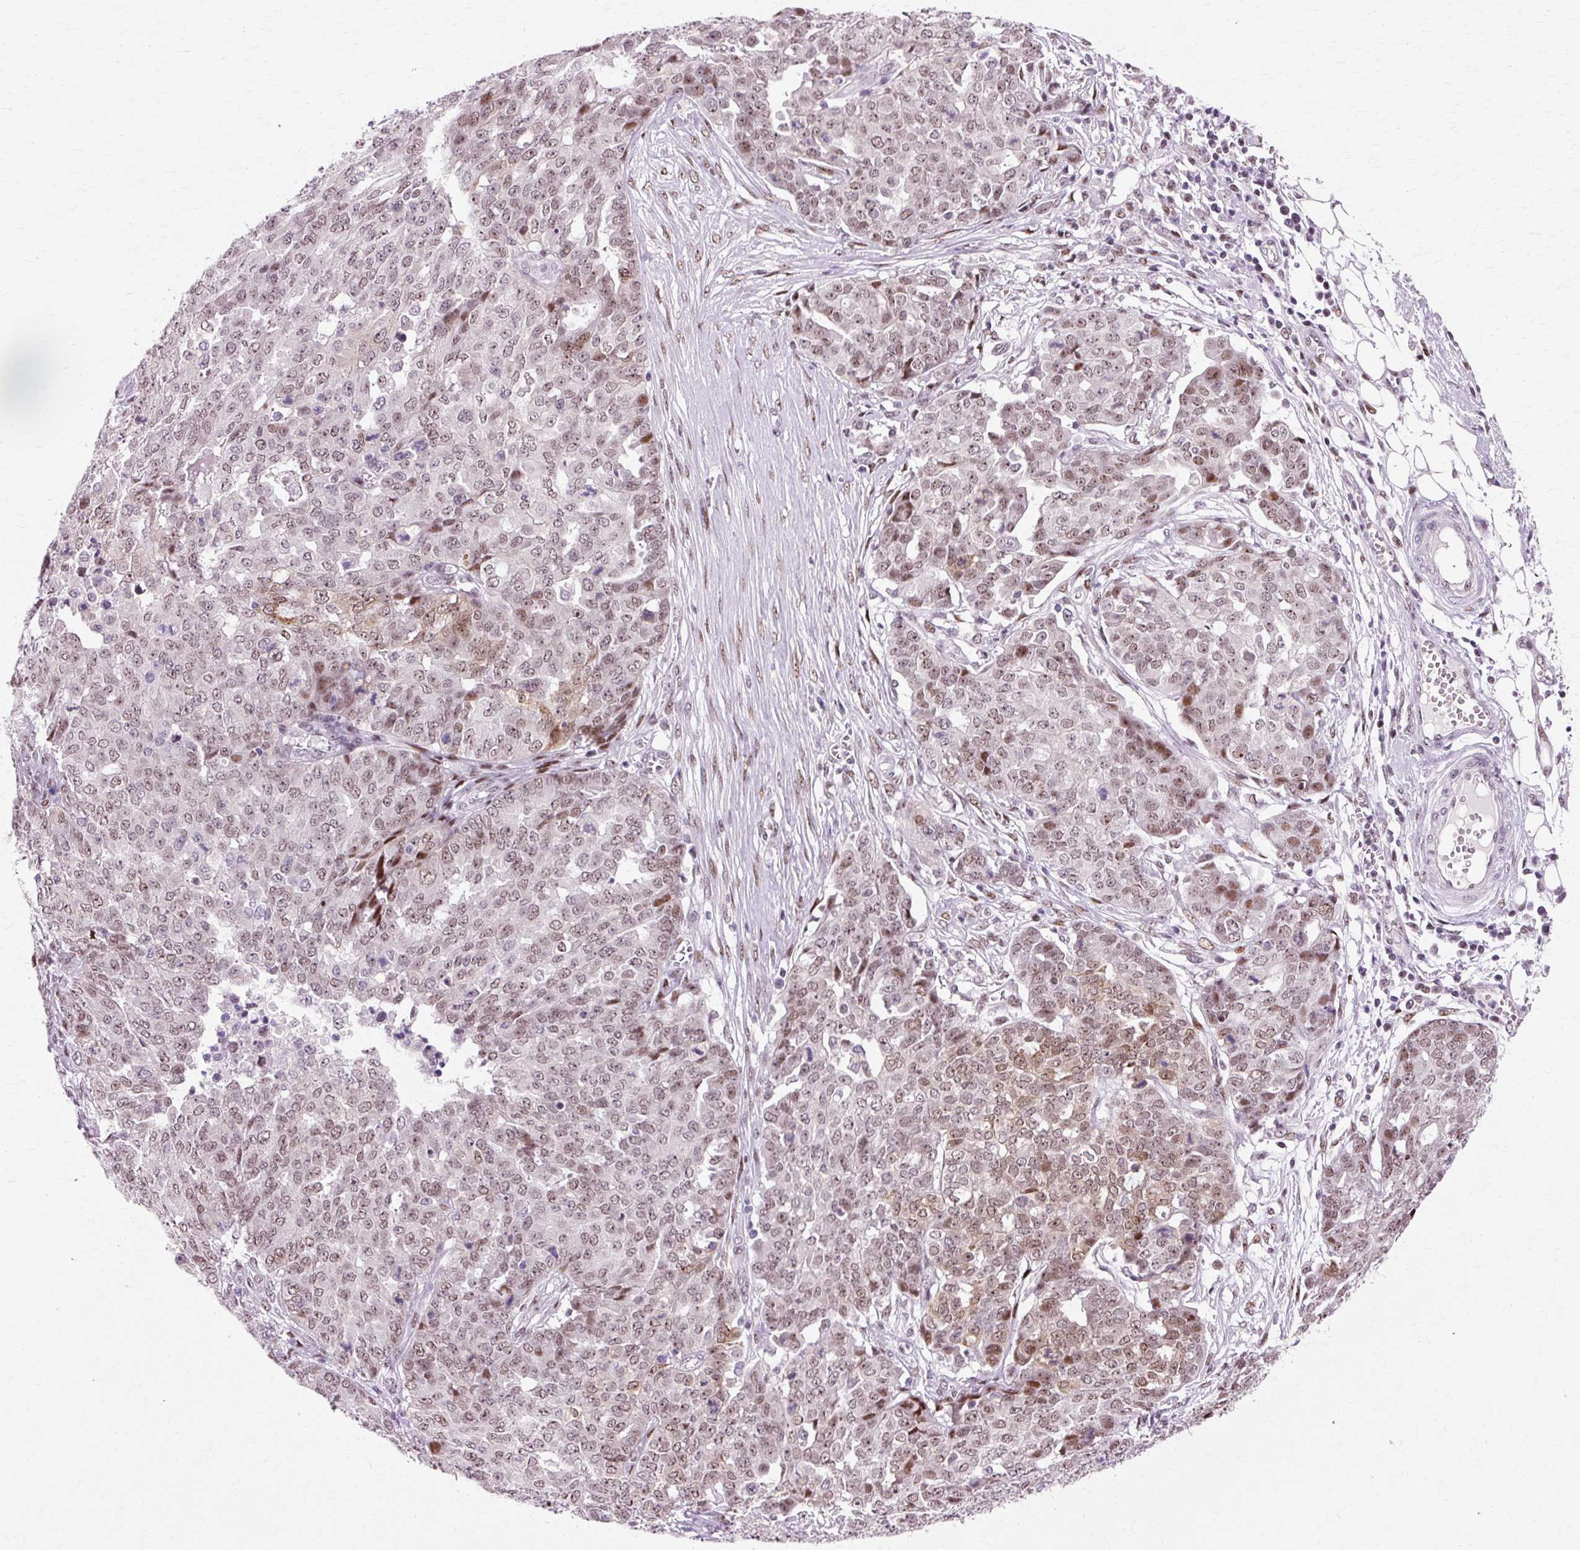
{"staining": {"intensity": "moderate", "quantity": "25%-75%", "location": "nuclear"}, "tissue": "ovarian cancer", "cell_type": "Tumor cells", "image_type": "cancer", "snomed": [{"axis": "morphology", "description": "Cystadenocarcinoma, serous, NOS"}, {"axis": "topography", "description": "Soft tissue"}, {"axis": "topography", "description": "Ovary"}], "caption": "A high-resolution image shows IHC staining of ovarian cancer (serous cystadenocarcinoma), which reveals moderate nuclear expression in approximately 25%-75% of tumor cells. (DAB (3,3'-diaminobenzidine) IHC with brightfield microscopy, high magnification).", "gene": "MACROD2", "patient": {"sex": "female", "age": 57}}